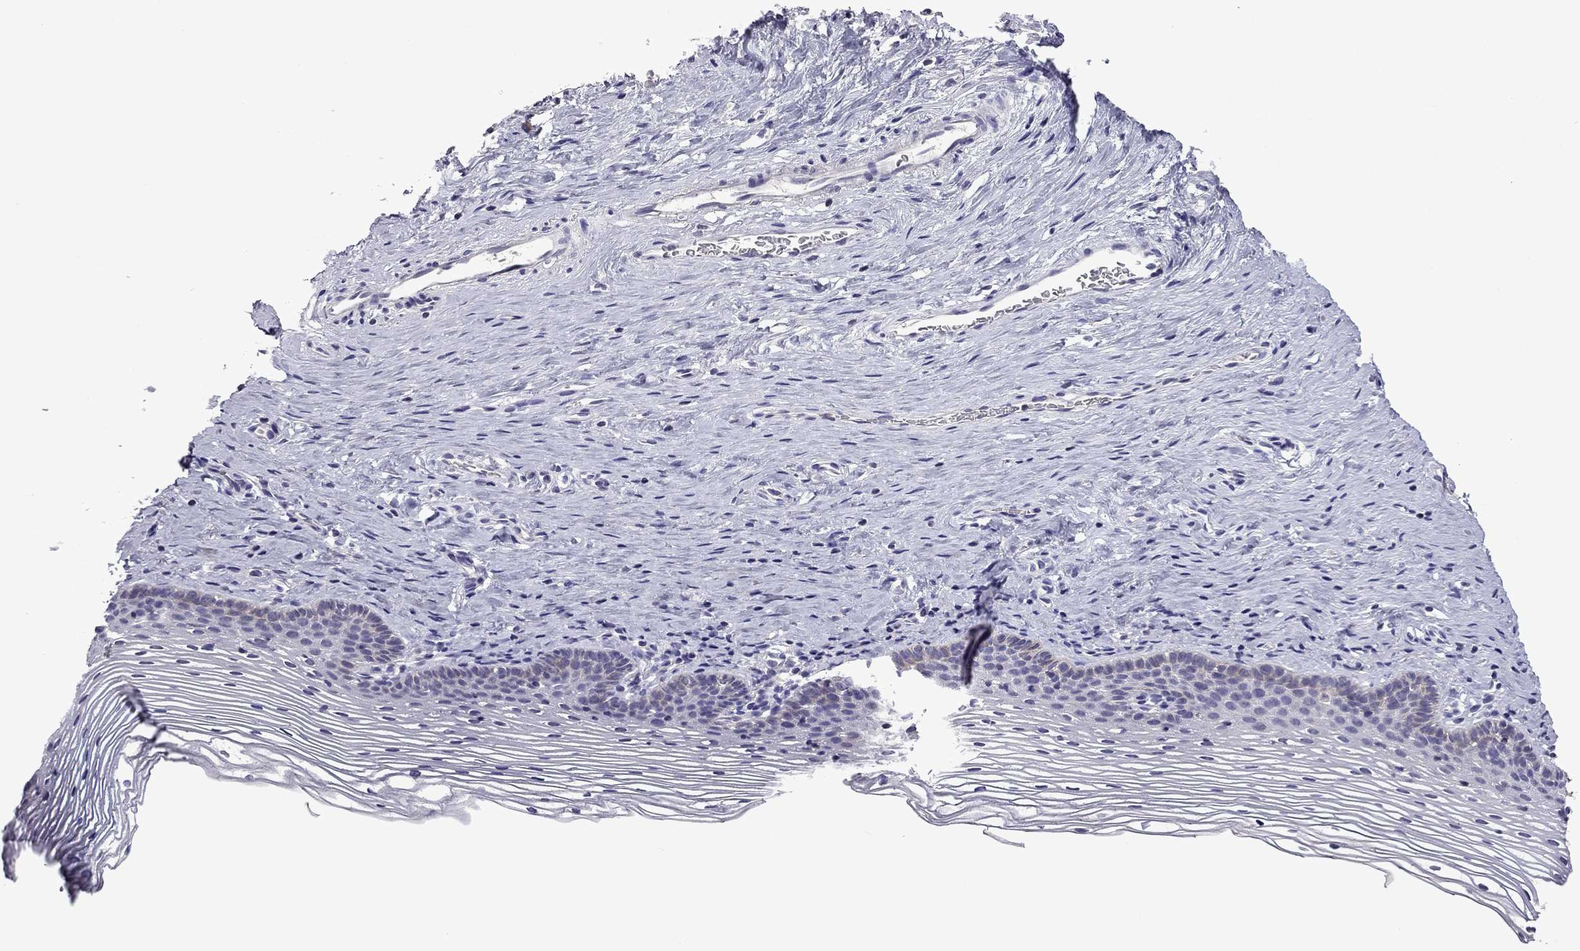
{"staining": {"intensity": "negative", "quantity": "none", "location": "none"}, "tissue": "cervix", "cell_type": "Glandular cells", "image_type": "normal", "snomed": [{"axis": "morphology", "description": "Normal tissue, NOS"}, {"axis": "topography", "description": "Cervix"}], "caption": "Immunohistochemistry image of unremarkable cervix stained for a protein (brown), which shows no expression in glandular cells.", "gene": "TTN", "patient": {"sex": "female", "age": 39}}